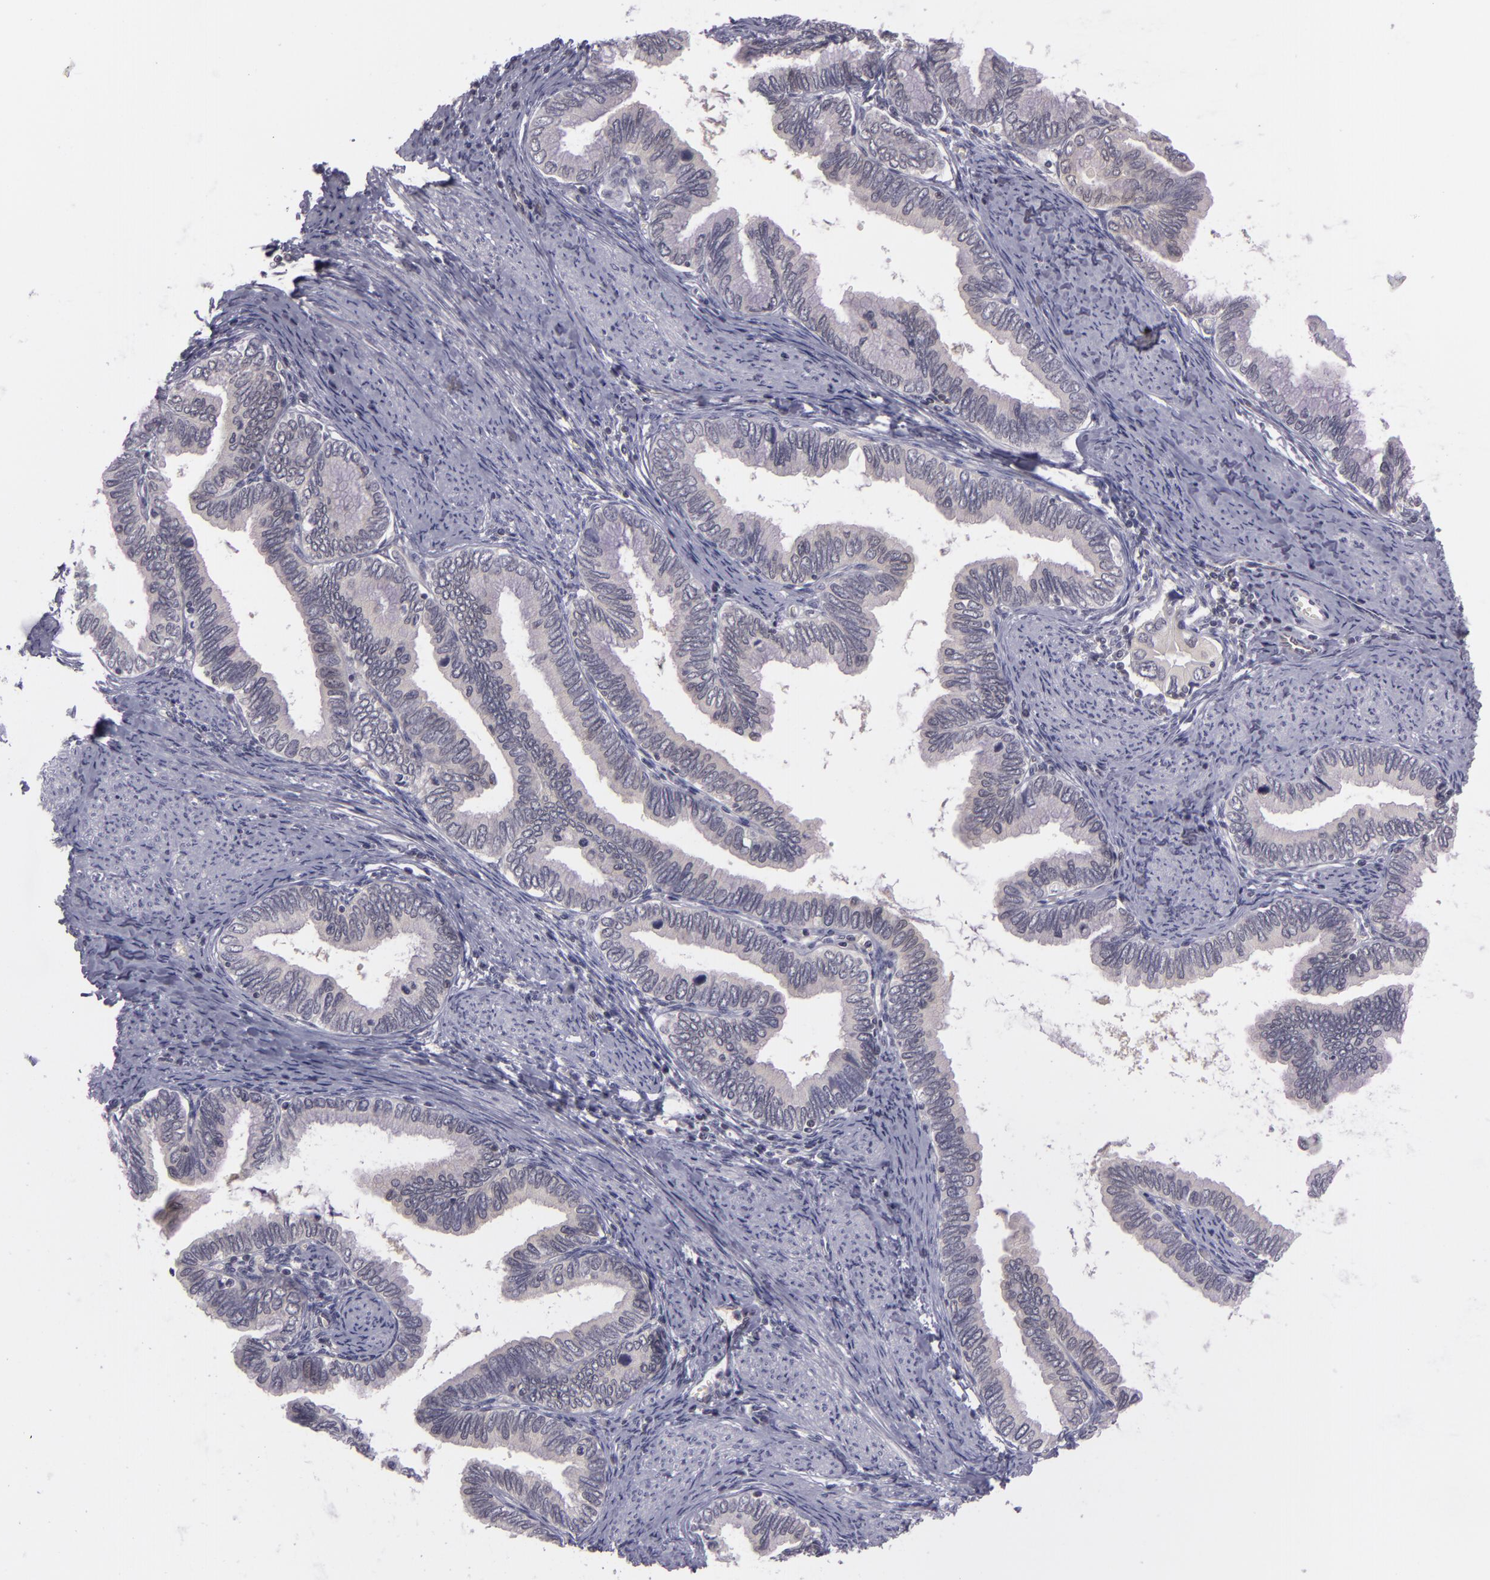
{"staining": {"intensity": "negative", "quantity": "none", "location": "none"}, "tissue": "cervical cancer", "cell_type": "Tumor cells", "image_type": "cancer", "snomed": [{"axis": "morphology", "description": "Adenocarcinoma, NOS"}, {"axis": "topography", "description": "Cervix"}], "caption": "High power microscopy micrograph of an IHC photomicrograph of adenocarcinoma (cervical), revealing no significant expression in tumor cells.", "gene": "BCL10", "patient": {"sex": "female", "age": 49}}